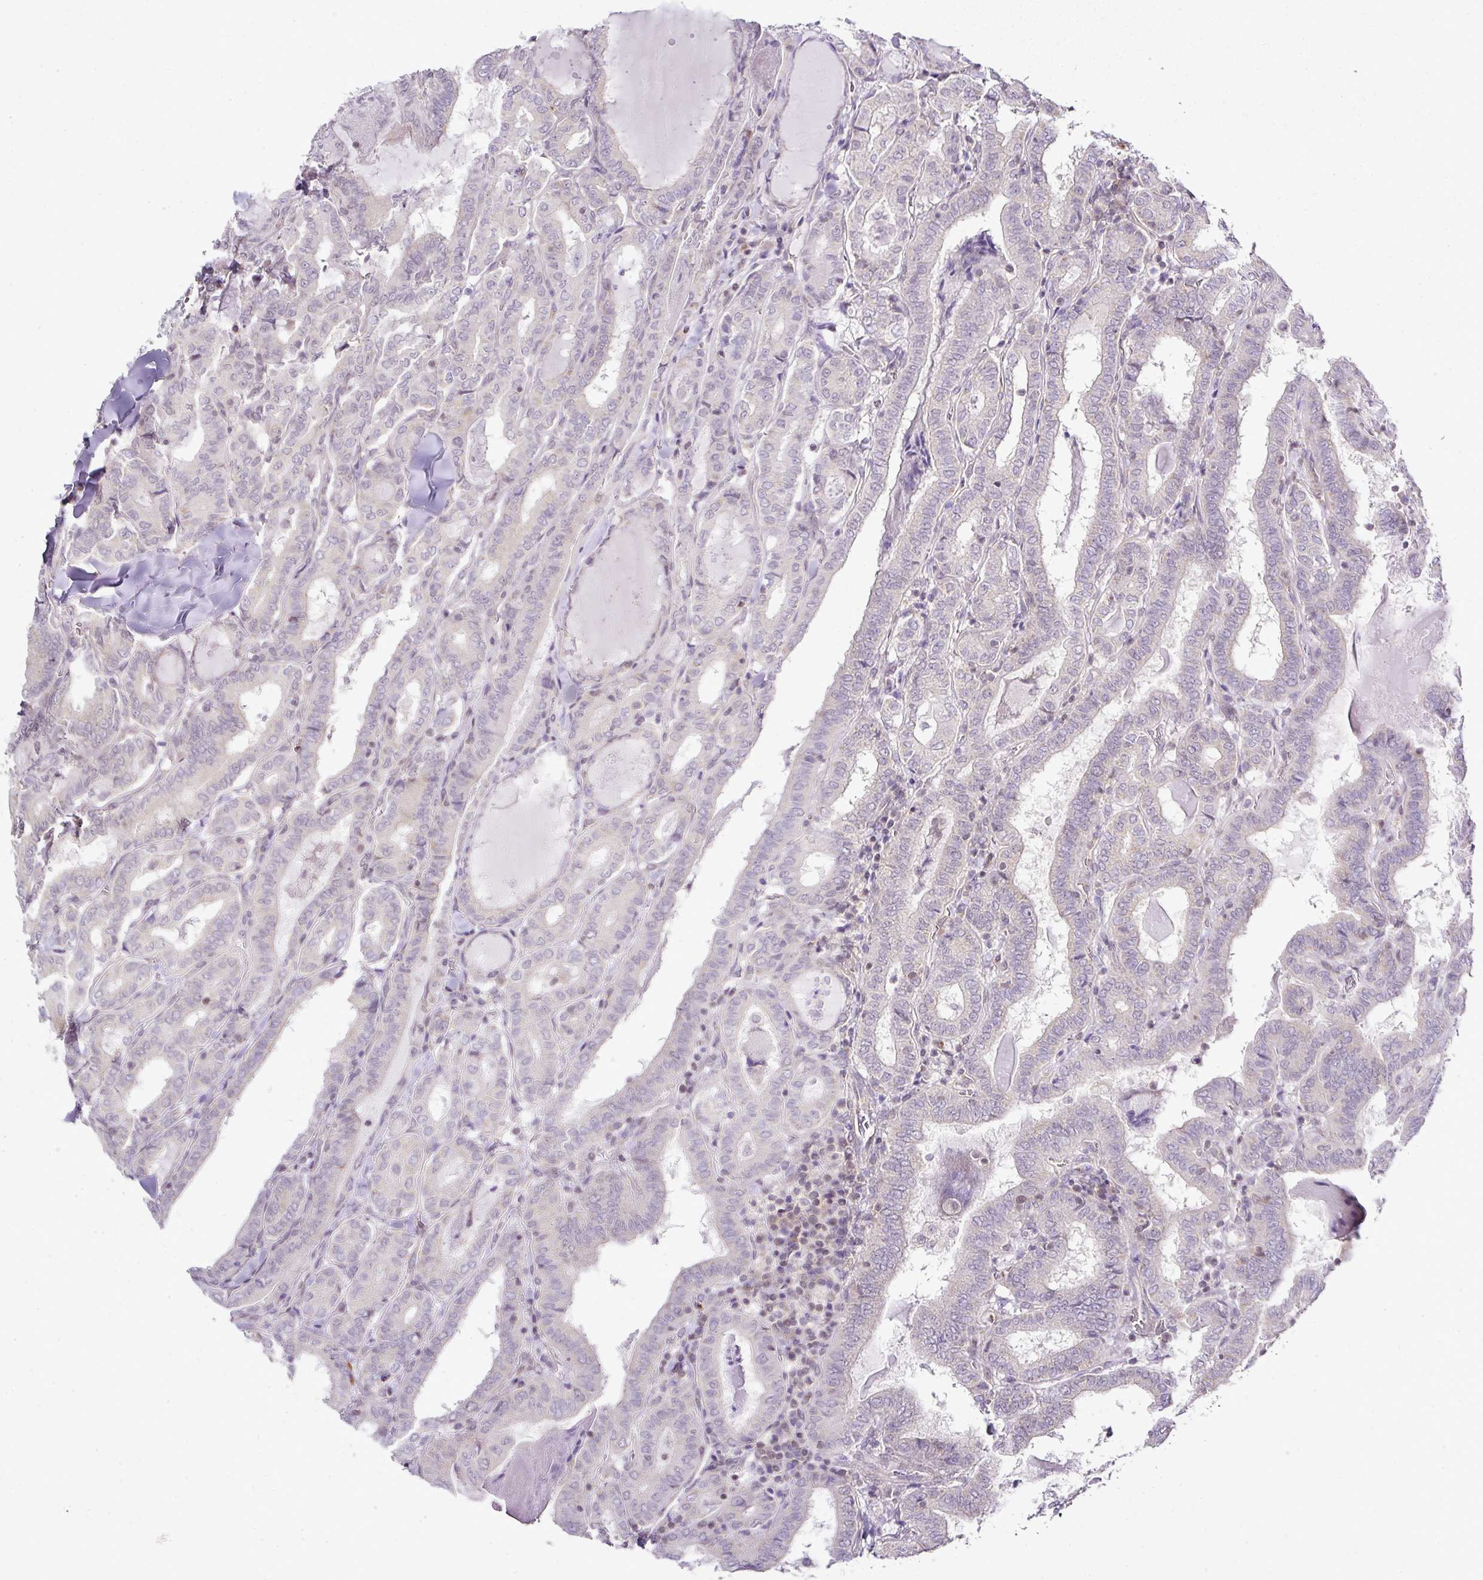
{"staining": {"intensity": "negative", "quantity": "none", "location": "none"}, "tissue": "thyroid cancer", "cell_type": "Tumor cells", "image_type": "cancer", "snomed": [{"axis": "morphology", "description": "Papillary adenocarcinoma, NOS"}, {"axis": "topography", "description": "Thyroid gland"}], "caption": "Immunohistochemistry image of neoplastic tissue: thyroid cancer stained with DAB (3,3'-diaminobenzidine) demonstrates no significant protein expression in tumor cells.", "gene": "FAM32A", "patient": {"sex": "female", "age": 72}}